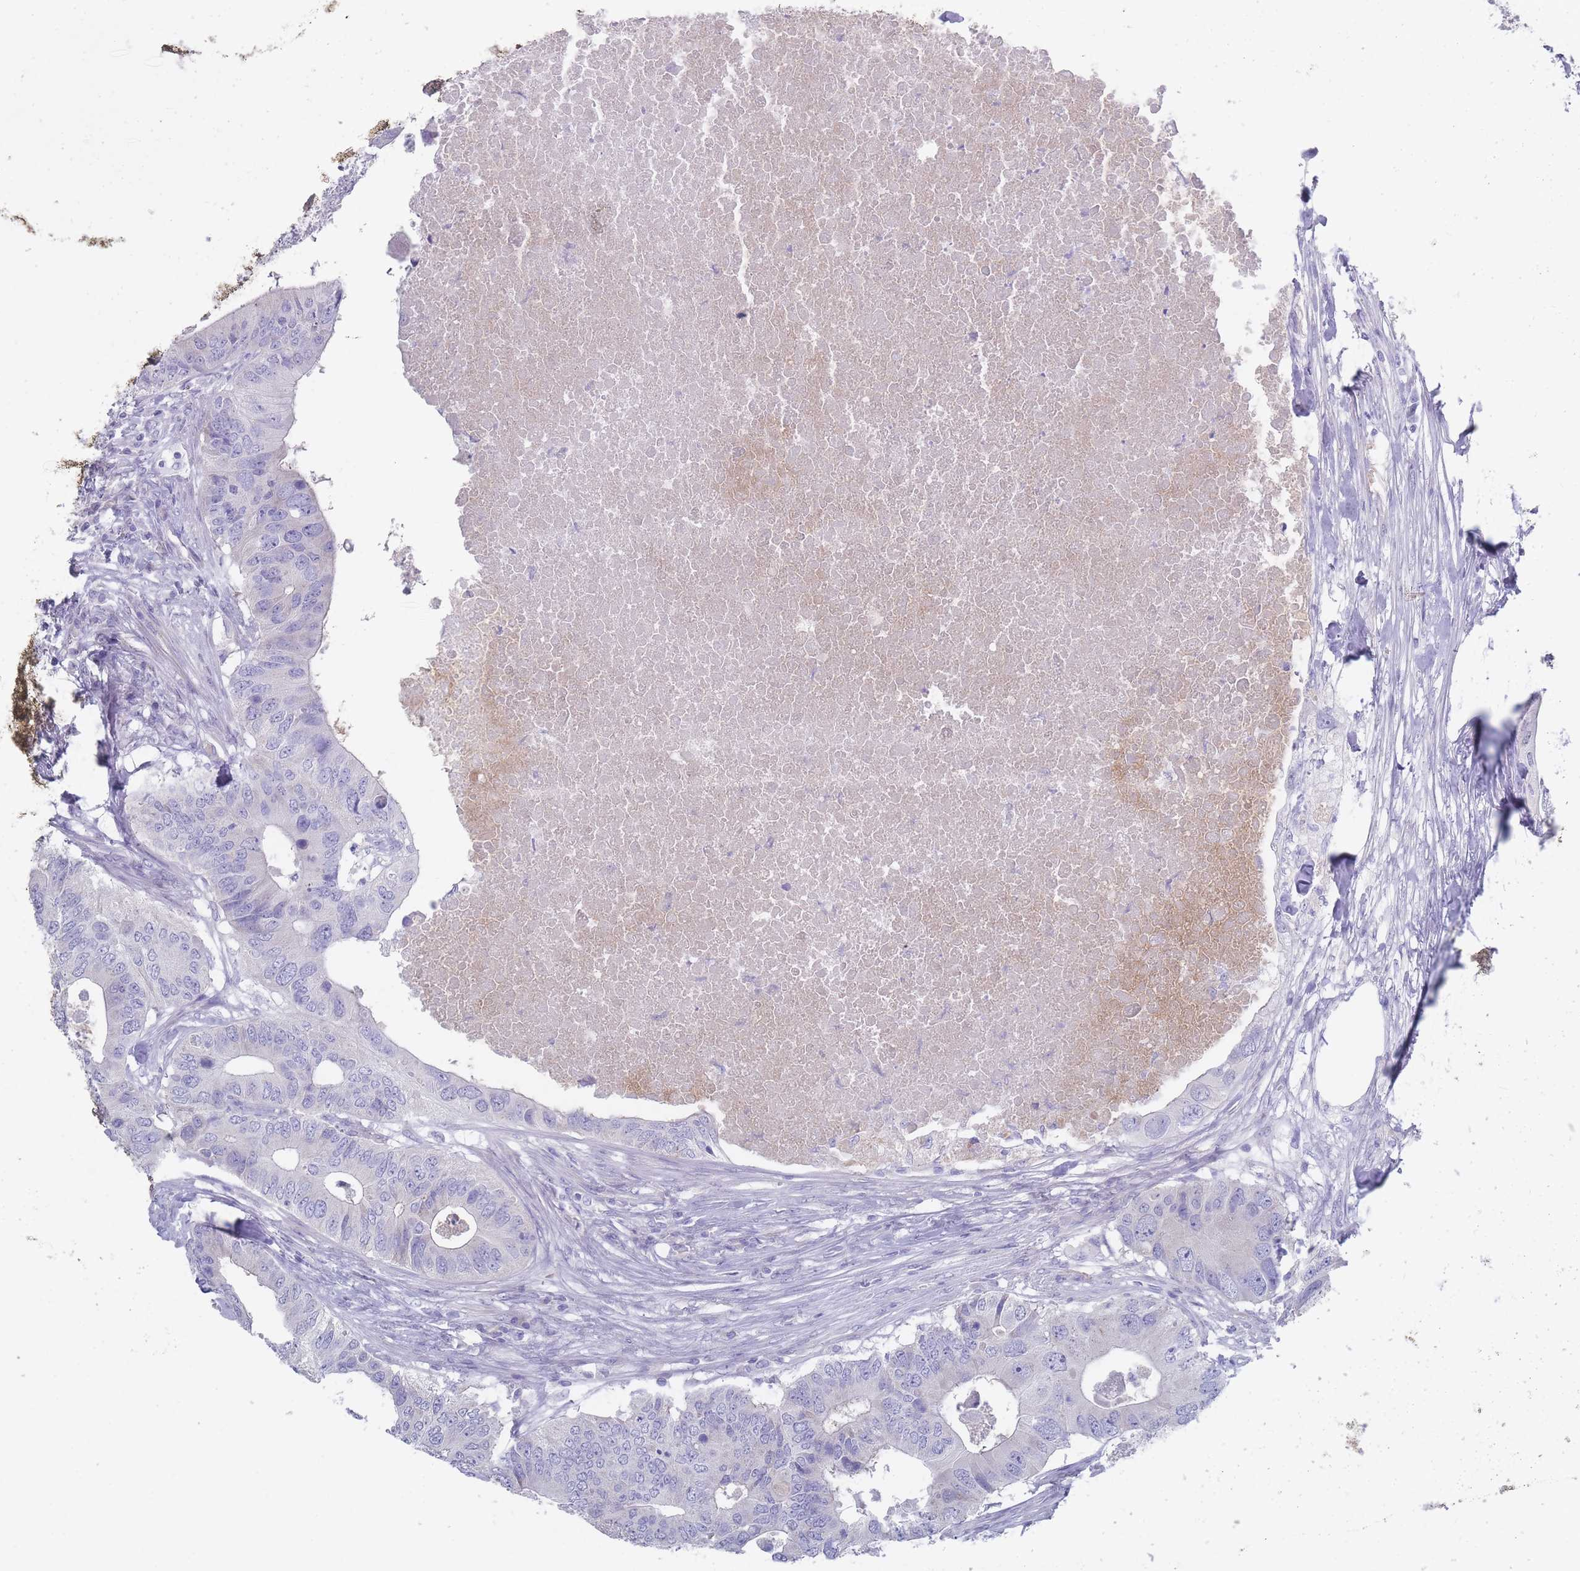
{"staining": {"intensity": "negative", "quantity": "none", "location": "none"}, "tissue": "colorectal cancer", "cell_type": "Tumor cells", "image_type": "cancer", "snomed": [{"axis": "morphology", "description": "Adenocarcinoma, NOS"}, {"axis": "topography", "description": "Colon"}], "caption": "Tumor cells show no significant protein staining in colorectal adenocarcinoma. Brightfield microscopy of IHC stained with DAB (3,3'-diaminobenzidine) (brown) and hematoxylin (blue), captured at high magnification.", "gene": "PIGU", "patient": {"sex": "male", "age": 71}}